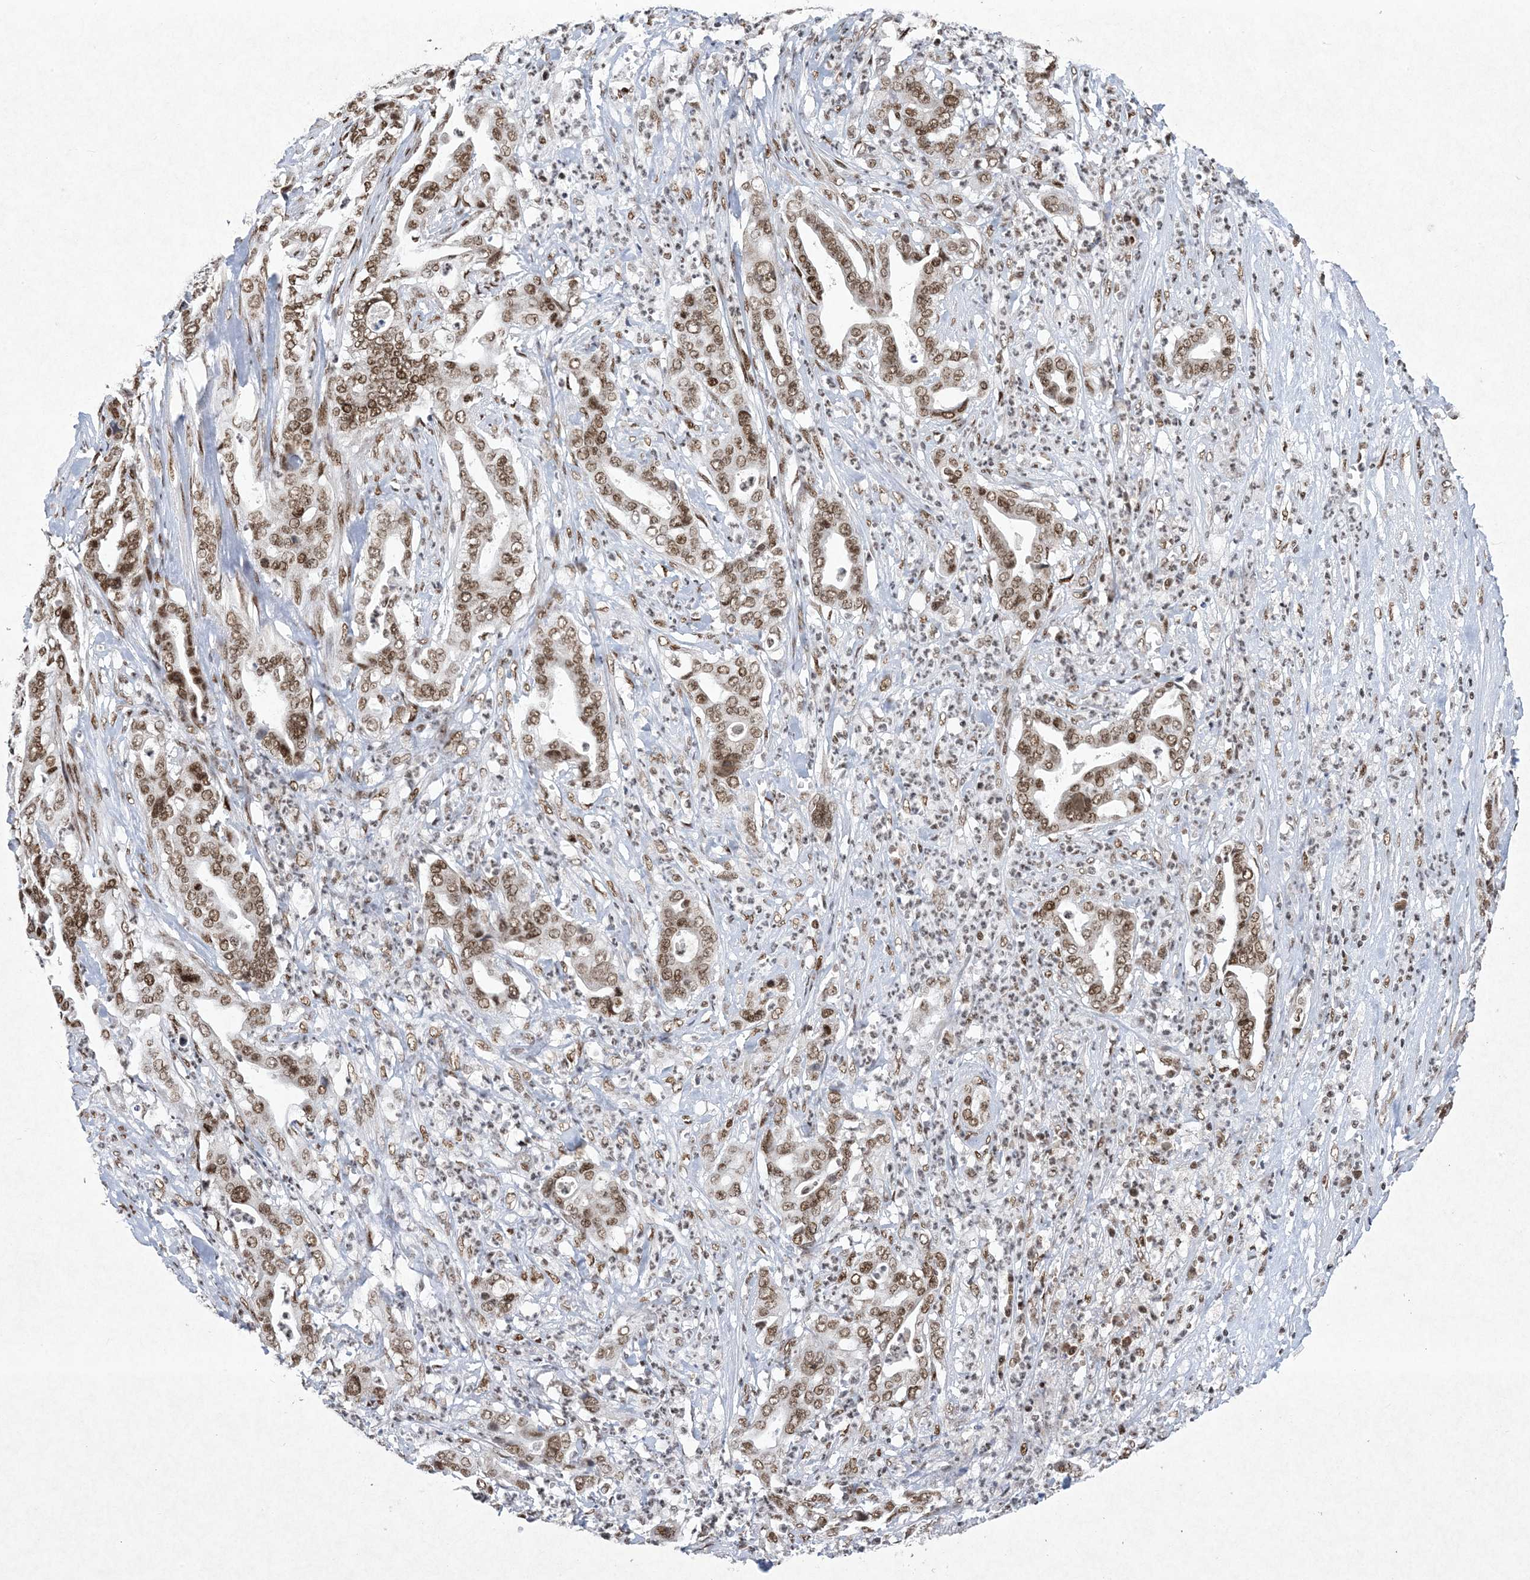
{"staining": {"intensity": "moderate", "quantity": ">75%", "location": "nuclear"}, "tissue": "liver cancer", "cell_type": "Tumor cells", "image_type": "cancer", "snomed": [{"axis": "morphology", "description": "Cholangiocarcinoma"}, {"axis": "topography", "description": "Liver"}], "caption": "Tumor cells reveal medium levels of moderate nuclear positivity in approximately >75% of cells in human cholangiocarcinoma (liver).", "gene": "PKNOX2", "patient": {"sex": "female", "age": 61}}